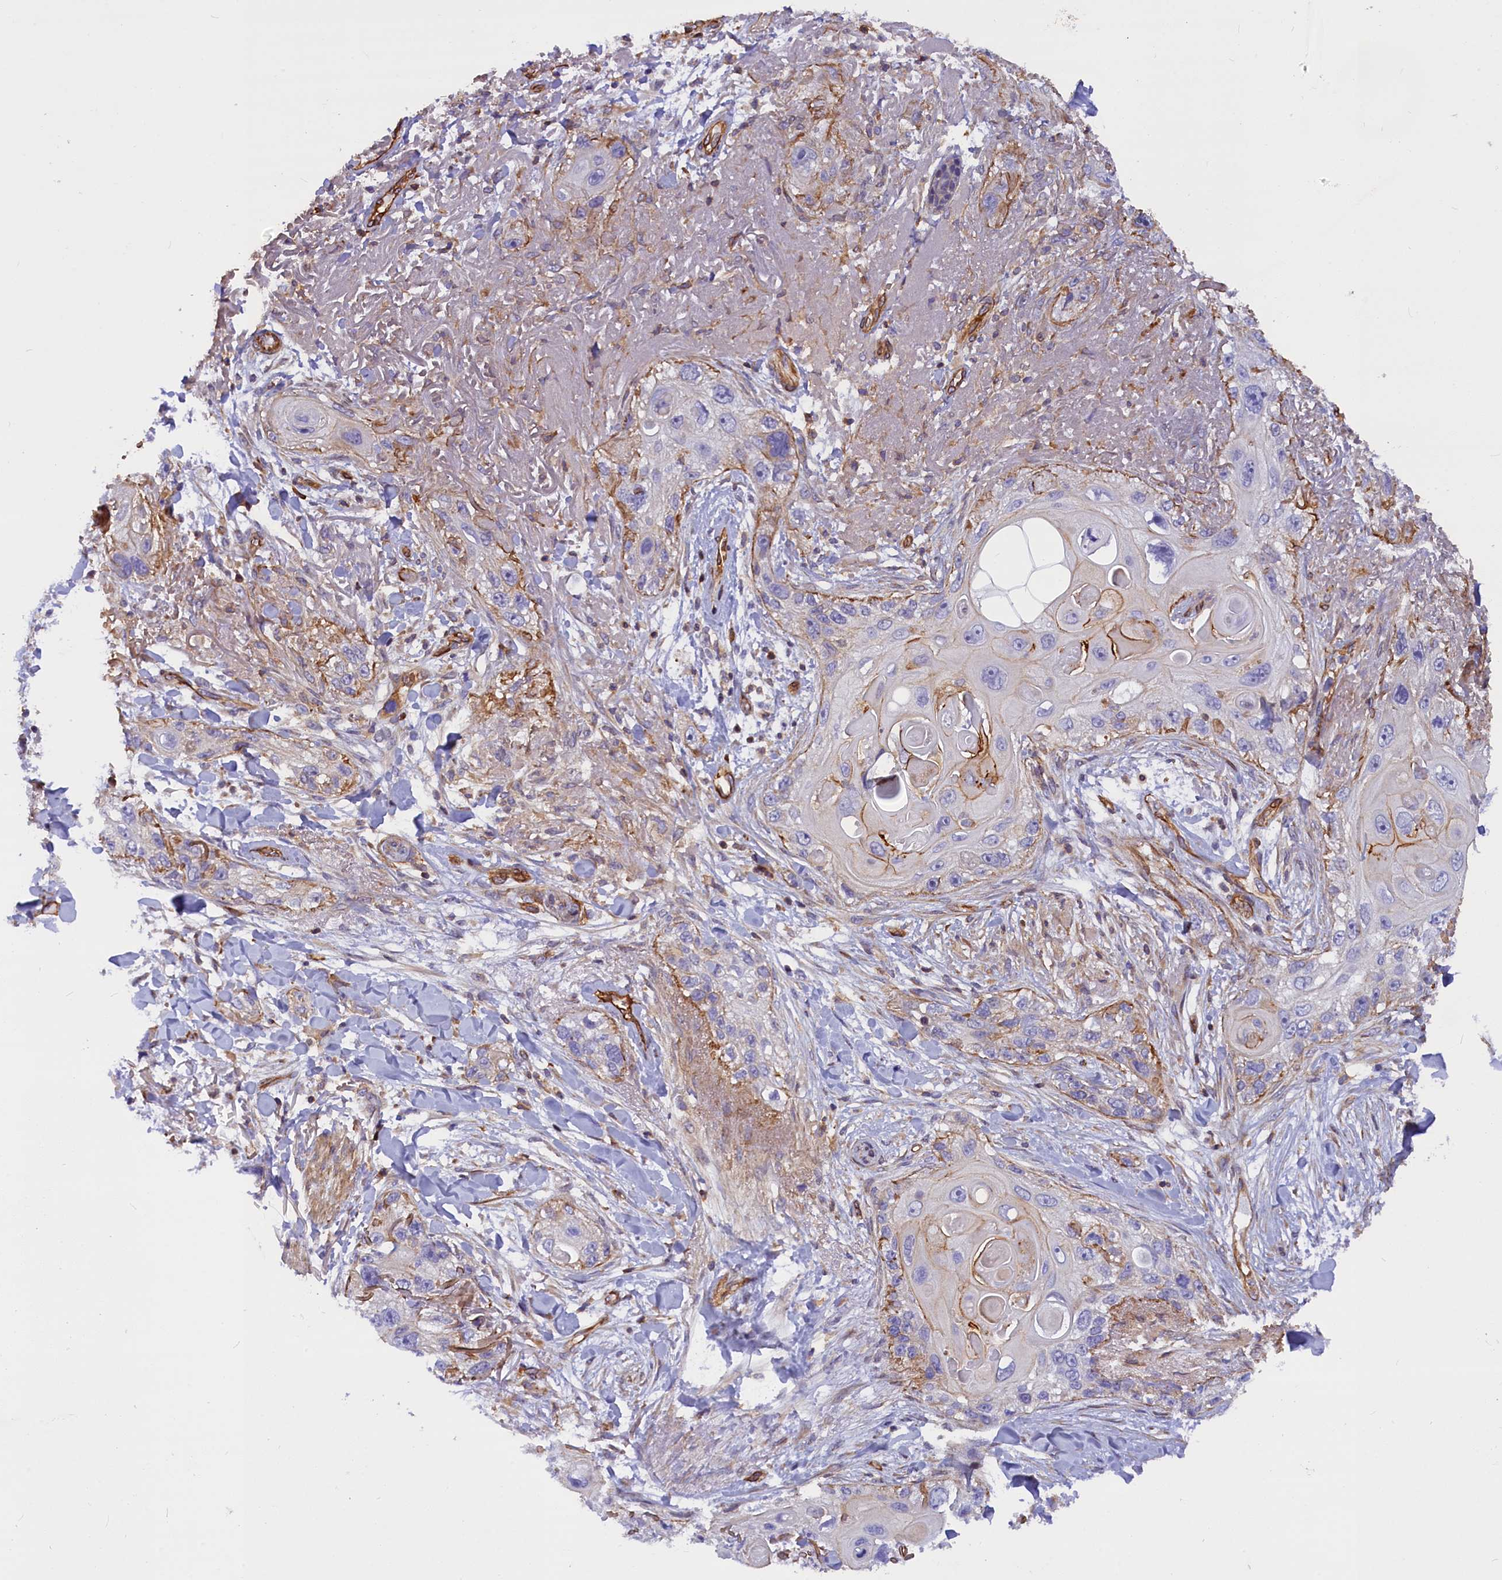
{"staining": {"intensity": "negative", "quantity": "none", "location": "none"}, "tissue": "skin cancer", "cell_type": "Tumor cells", "image_type": "cancer", "snomed": [{"axis": "morphology", "description": "Normal tissue, NOS"}, {"axis": "morphology", "description": "Squamous cell carcinoma, NOS"}, {"axis": "topography", "description": "Skin"}], "caption": "Immunohistochemistry of human skin cancer exhibits no expression in tumor cells.", "gene": "MED20", "patient": {"sex": "male", "age": 72}}